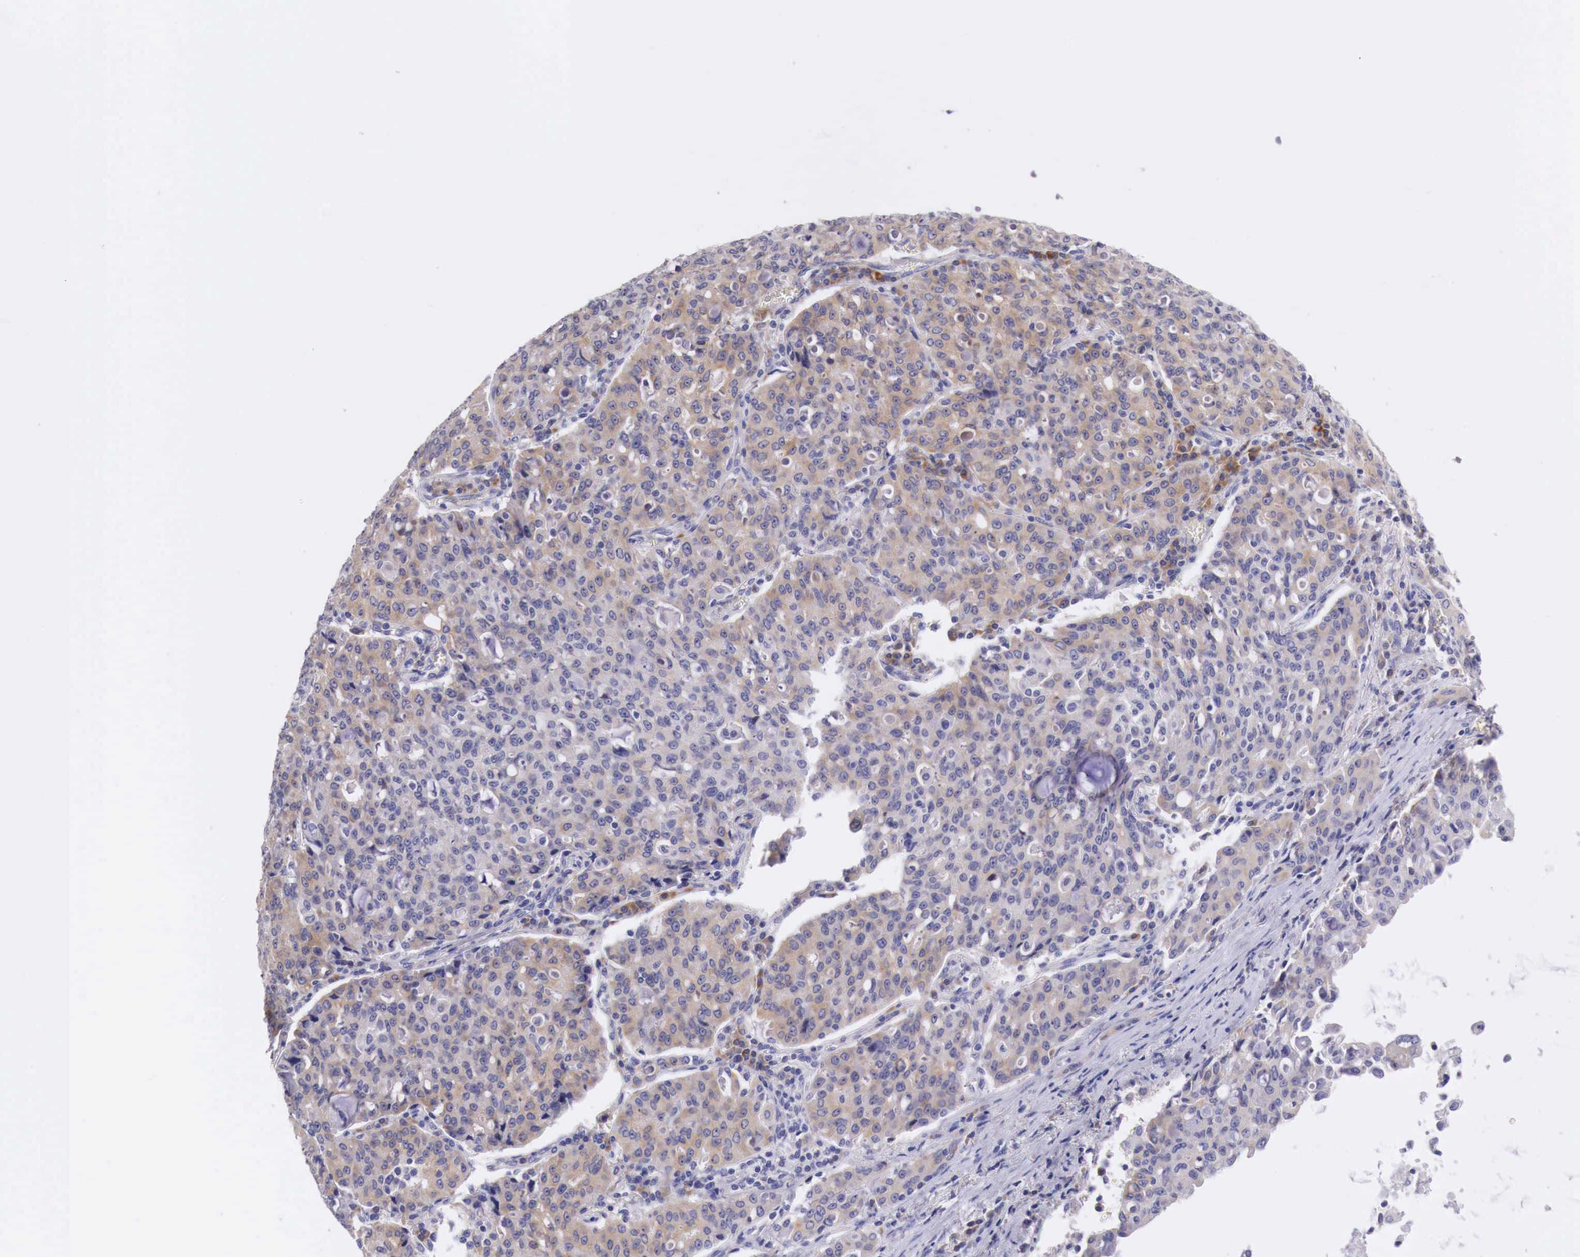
{"staining": {"intensity": "weak", "quantity": ">75%", "location": "cytoplasmic/membranous"}, "tissue": "lung cancer", "cell_type": "Tumor cells", "image_type": "cancer", "snomed": [{"axis": "morphology", "description": "Adenocarcinoma, NOS"}, {"axis": "topography", "description": "Lung"}], "caption": "This histopathology image shows immunohistochemistry staining of human lung cancer, with low weak cytoplasmic/membranous expression in approximately >75% of tumor cells.", "gene": "NREP", "patient": {"sex": "female", "age": 44}}